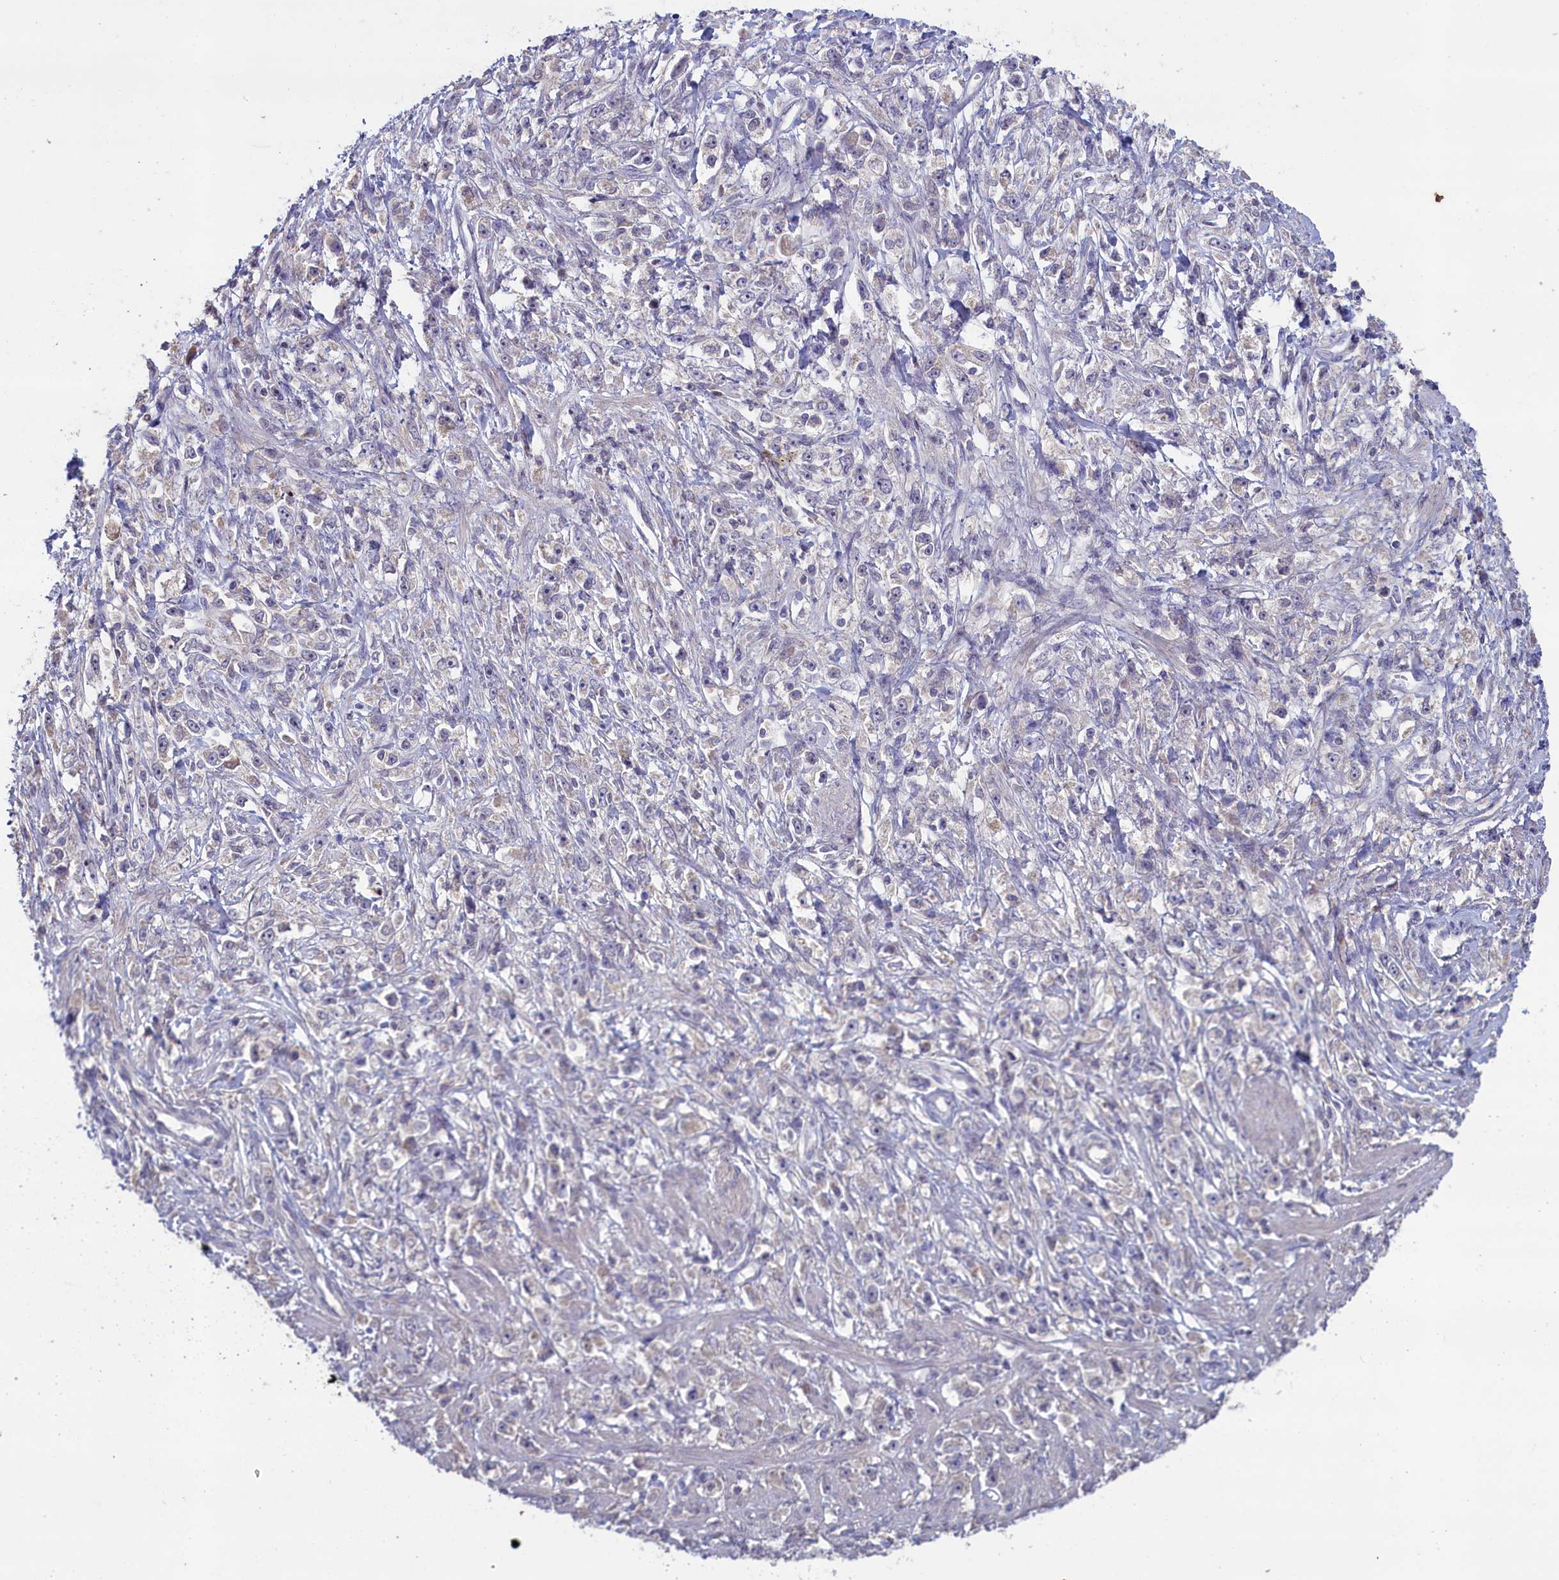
{"staining": {"intensity": "negative", "quantity": "none", "location": "none"}, "tissue": "stomach cancer", "cell_type": "Tumor cells", "image_type": "cancer", "snomed": [{"axis": "morphology", "description": "Adenocarcinoma, NOS"}, {"axis": "topography", "description": "Stomach"}], "caption": "DAB immunohistochemical staining of human stomach cancer exhibits no significant staining in tumor cells.", "gene": "ATF7IP2", "patient": {"sex": "female", "age": 59}}